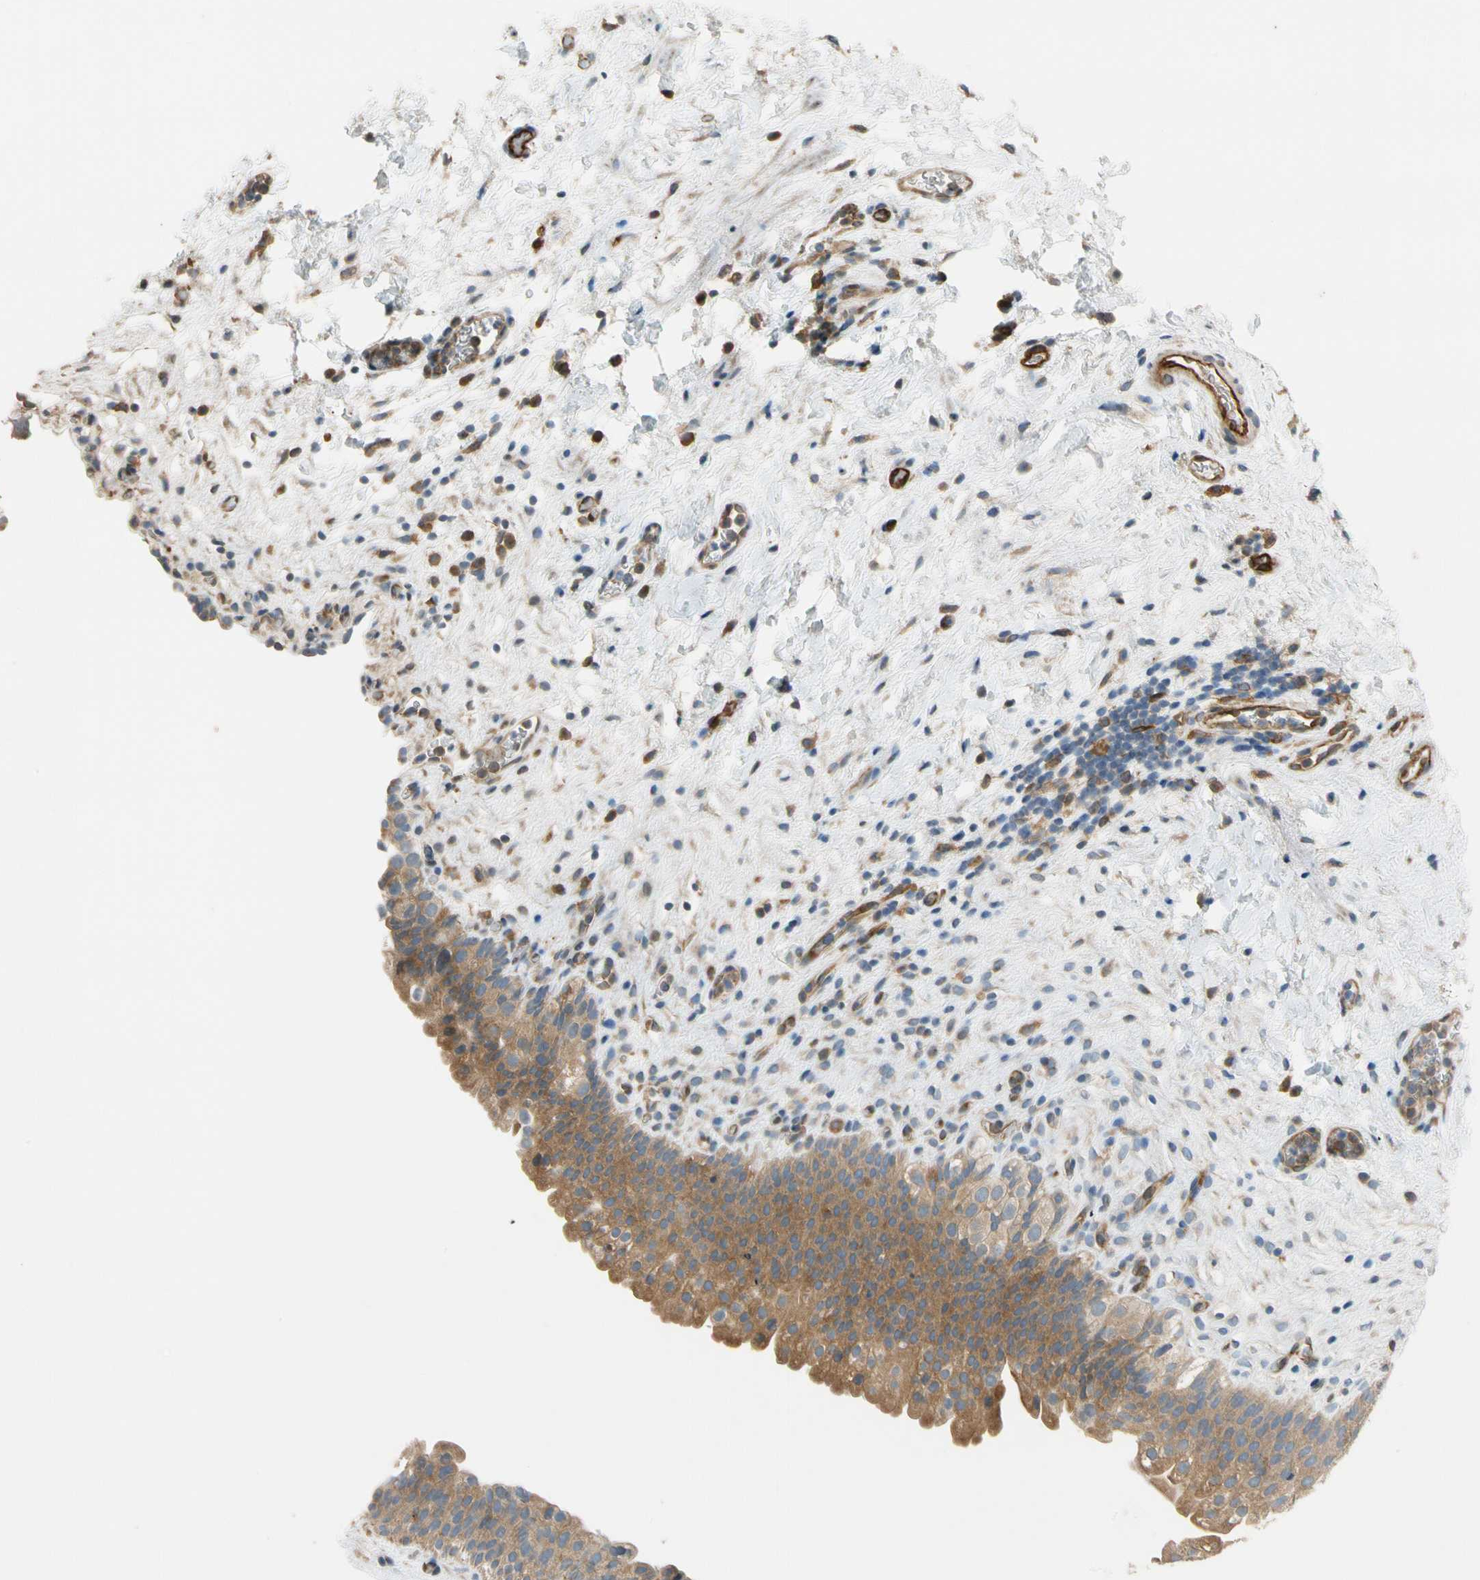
{"staining": {"intensity": "moderate", "quantity": ">75%", "location": "cytoplasmic/membranous"}, "tissue": "urinary bladder", "cell_type": "Urothelial cells", "image_type": "normal", "snomed": [{"axis": "morphology", "description": "Normal tissue, NOS"}, {"axis": "topography", "description": "Urinary bladder"}], "caption": "Protein staining of benign urinary bladder displays moderate cytoplasmic/membranous staining in about >75% of urothelial cells.", "gene": "PARP14", "patient": {"sex": "female", "age": 64}}